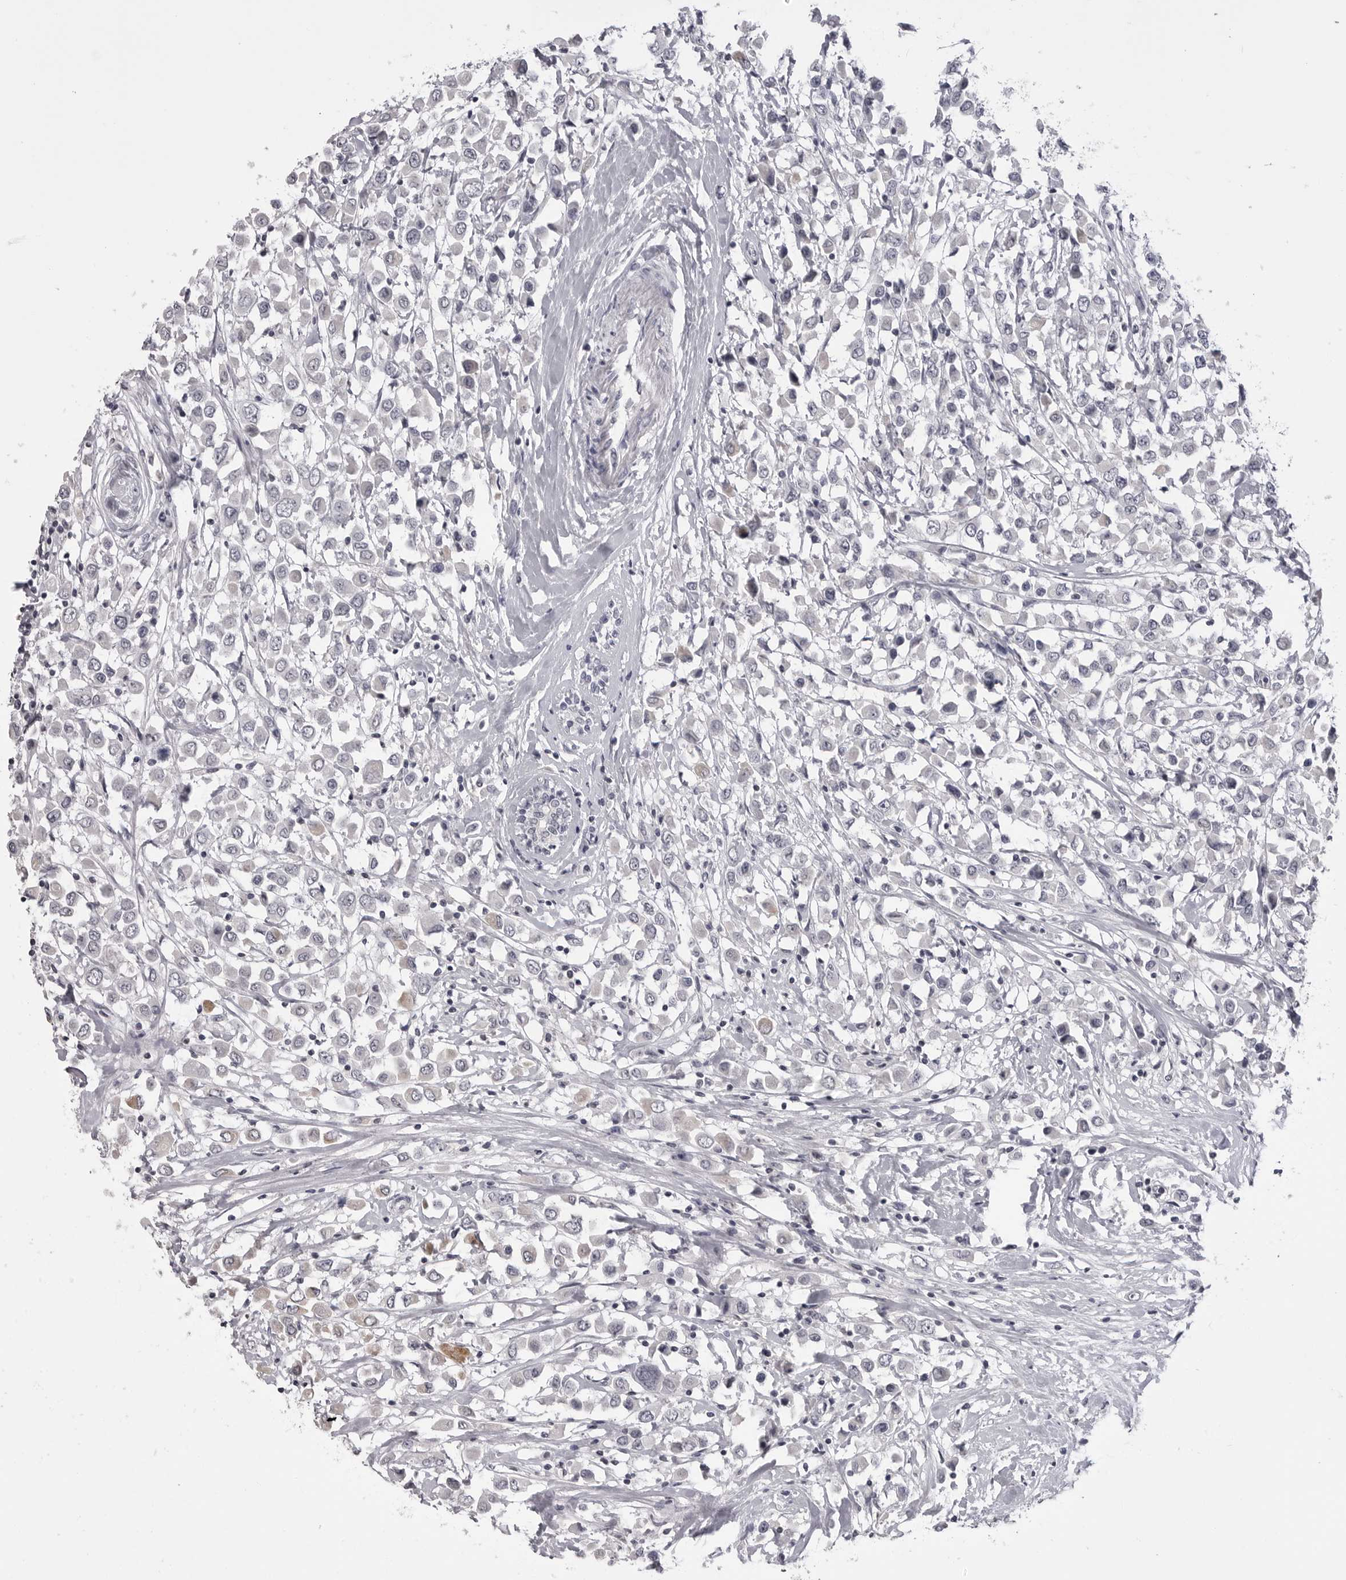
{"staining": {"intensity": "negative", "quantity": "none", "location": "none"}, "tissue": "breast cancer", "cell_type": "Tumor cells", "image_type": "cancer", "snomed": [{"axis": "morphology", "description": "Duct carcinoma"}, {"axis": "topography", "description": "Breast"}], "caption": "This is a image of IHC staining of breast invasive ductal carcinoma, which shows no staining in tumor cells. Nuclei are stained in blue.", "gene": "GPN2", "patient": {"sex": "female", "age": 61}}